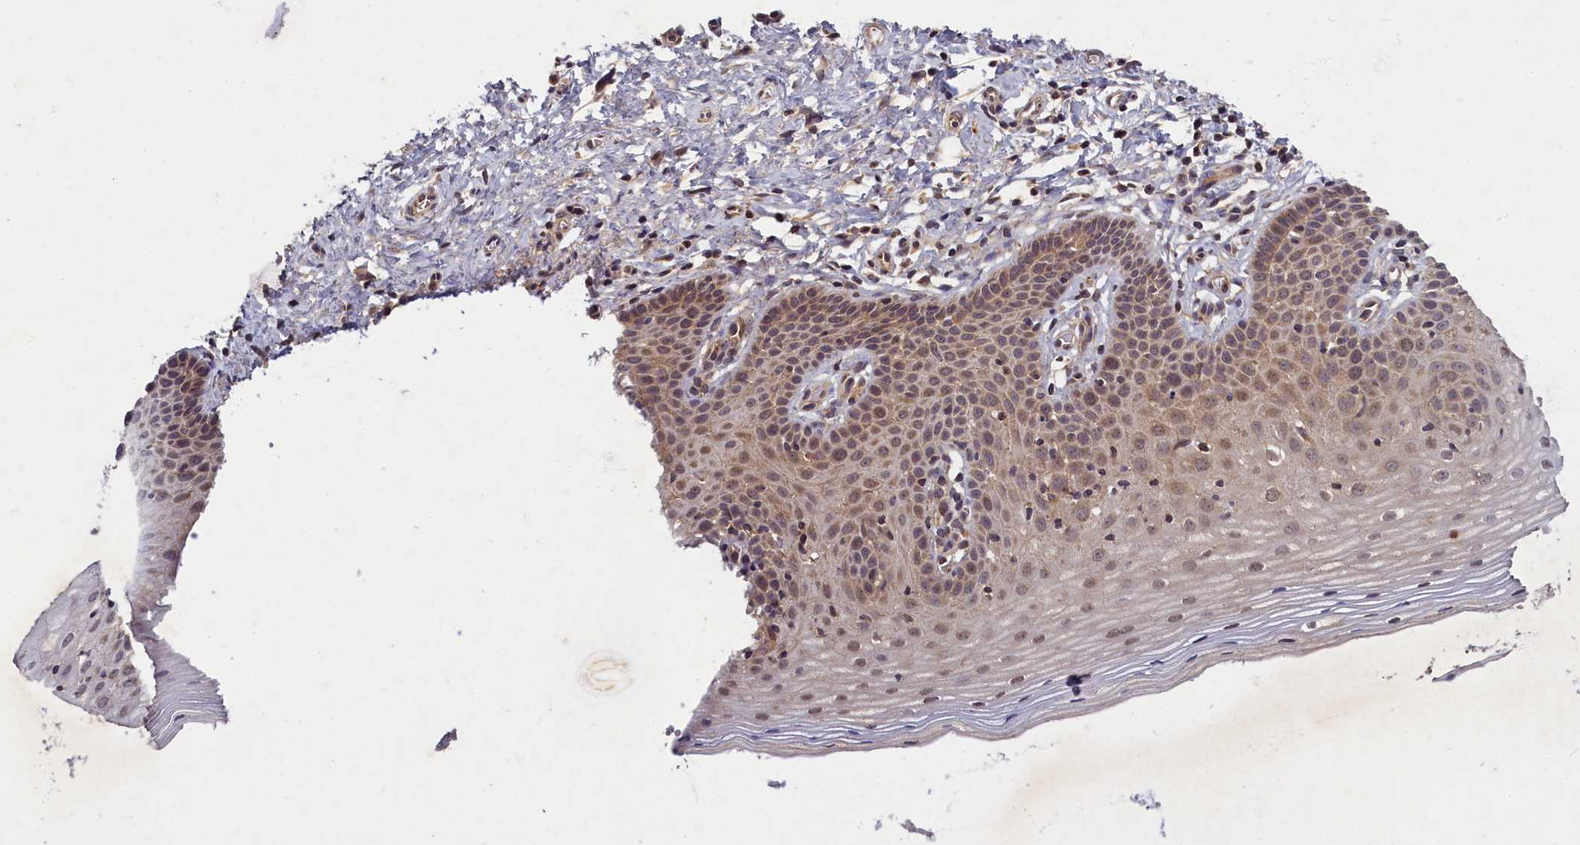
{"staining": {"intensity": "moderate", "quantity": ">75%", "location": "cytoplasmic/membranous,nuclear"}, "tissue": "cervix", "cell_type": "Glandular cells", "image_type": "normal", "snomed": [{"axis": "morphology", "description": "Normal tissue, NOS"}, {"axis": "topography", "description": "Cervix"}], "caption": "Immunohistochemical staining of benign cervix exhibits medium levels of moderate cytoplasmic/membranous,nuclear expression in about >75% of glandular cells.", "gene": "BICD1", "patient": {"sex": "female", "age": 36}}